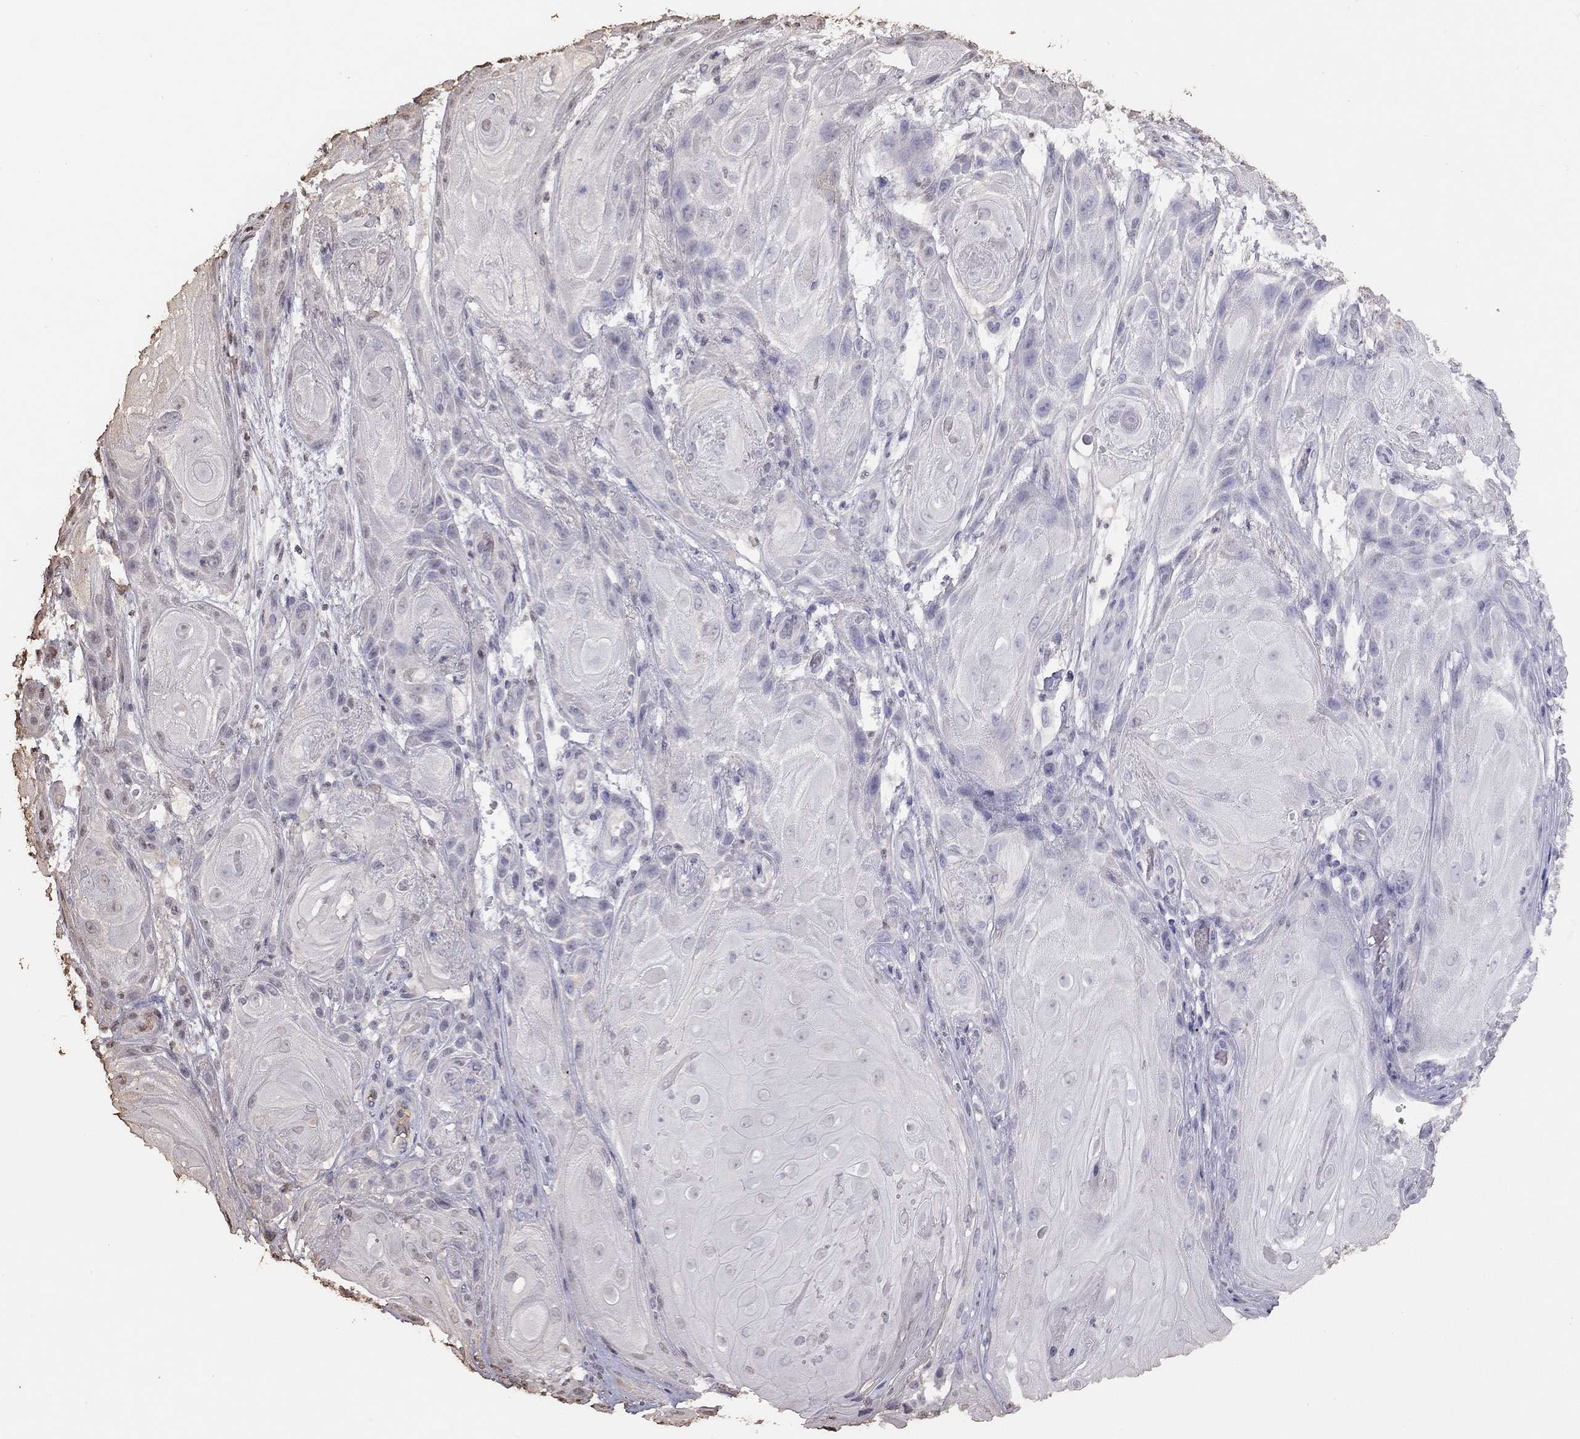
{"staining": {"intensity": "negative", "quantity": "none", "location": "none"}, "tissue": "skin cancer", "cell_type": "Tumor cells", "image_type": "cancer", "snomed": [{"axis": "morphology", "description": "Squamous cell carcinoma, NOS"}, {"axis": "topography", "description": "Skin"}], "caption": "Protein analysis of skin cancer (squamous cell carcinoma) displays no significant staining in tumor cells.", "gene": "SUN3", "patient": {"sex": "male", "age": 62}}